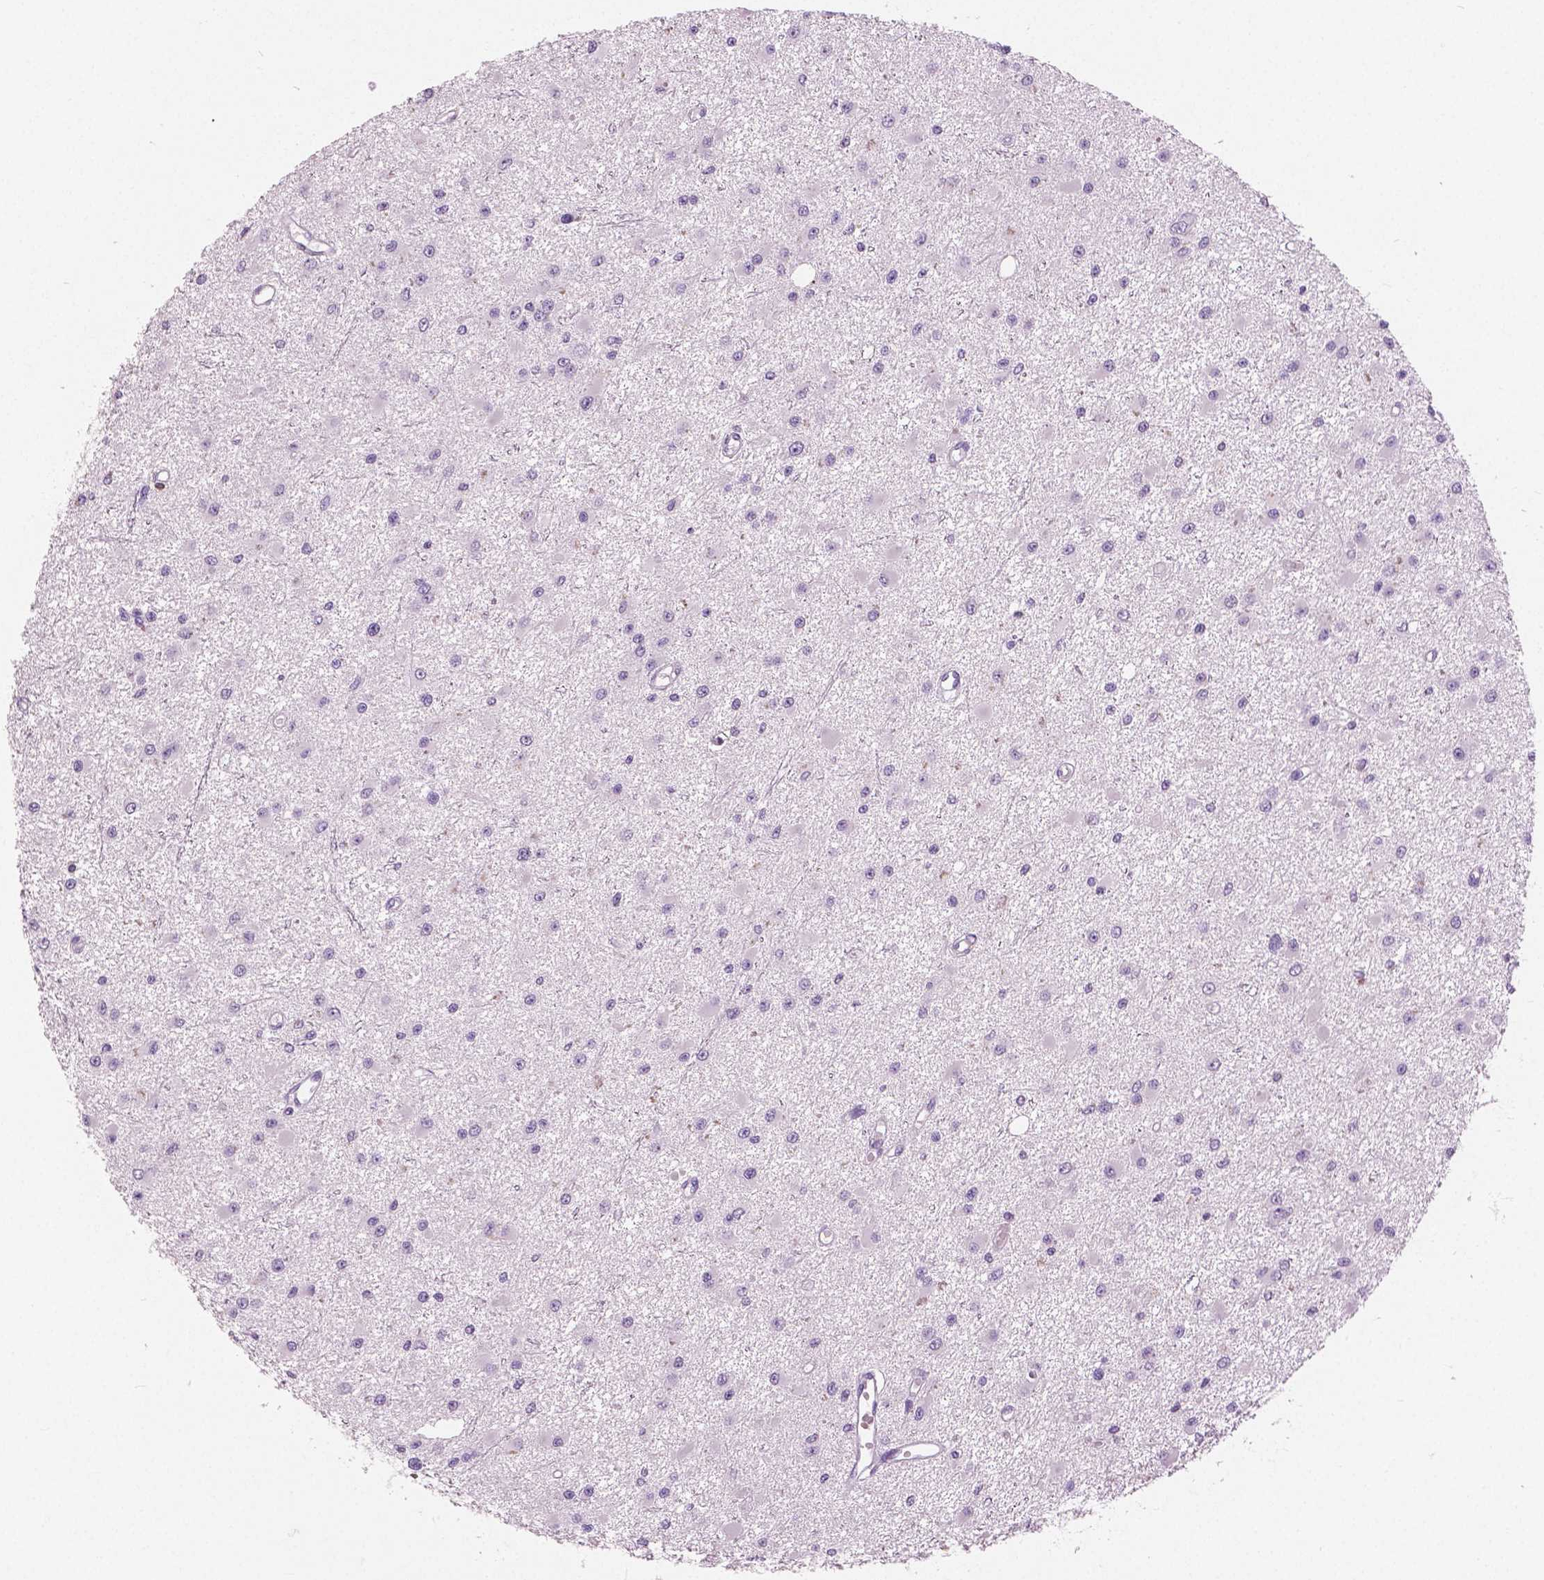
{"staining": {"intensity": "negative", "quantity": "none", "location": "none"}, "tissue": "glioma", "cell_type": "Tumor cells", "image_type": "cancer", "snomed": [{"axis": "morphology", "description": "Glioma, malignant, High grade"}, {"axis": "topography", "description": "Brain"}], "caption": "The image exhibits no staining of tumor cells in malignant glioma (high-grade). Brightfield microscopy of immunohistochemistry stained with DAB (brown) and hematoxylin (blue), captured at high magnification.", "gene": "GALM", "patient": {"sex": "male", "age": 54}}